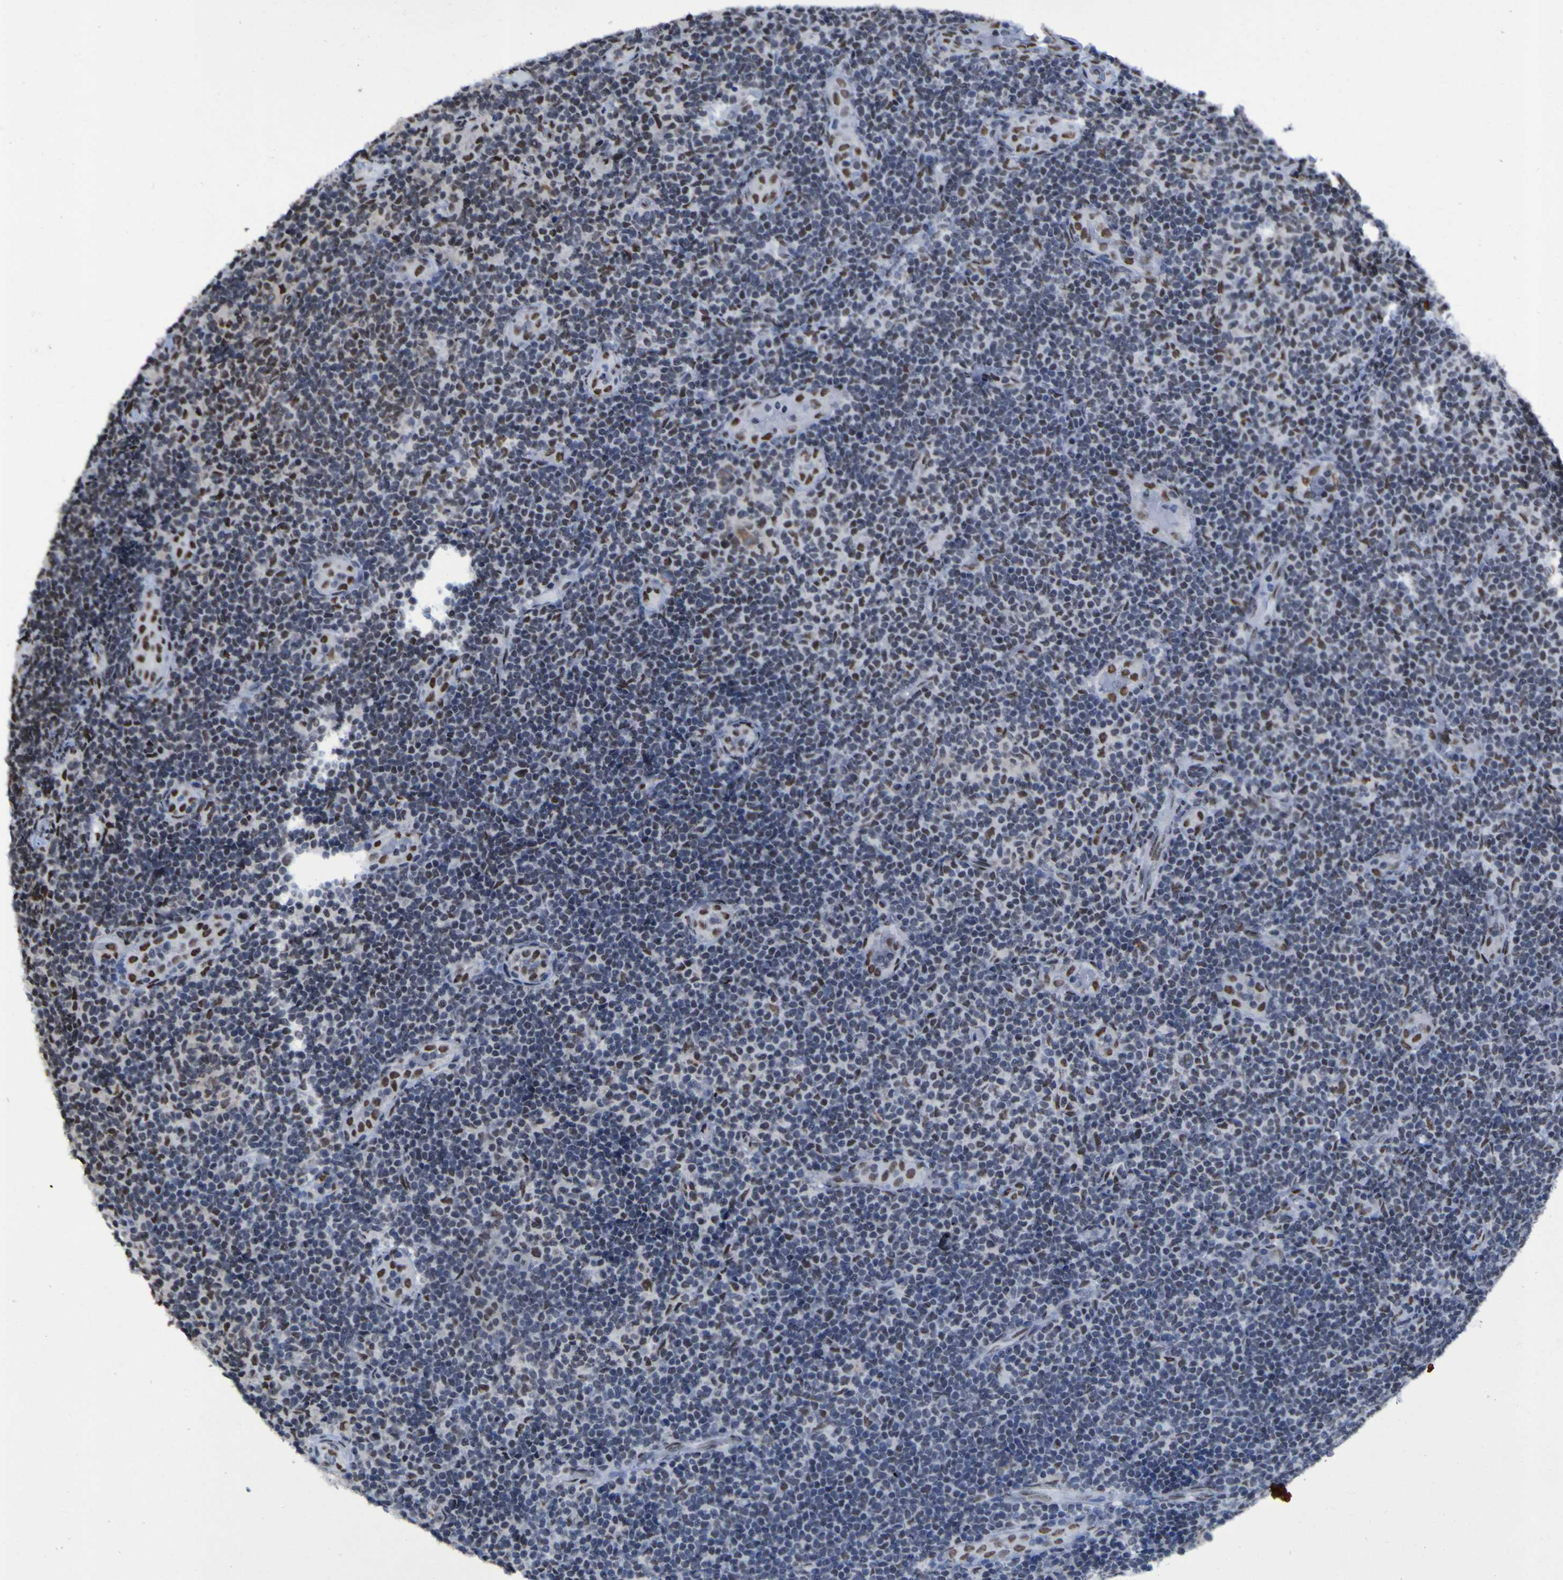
{"staining": {"intensity": "weak", "quantity": "25%-75%", "location": "nuclear"}, "tissue": "lymphoma", "cell_type": "Tumor cells", "image_type": "cancer", "snomed": [{"axis": "morphology", "description": "Malignant lymphoma, non-Hodgkin's type, Low grade"}, {"axis": "topography", "description": "Lymph node"}], "caption": "Immunohistochemical staining of human malignant lymphoma, non-Hodgkin's type (low-grade) exhibits low levels of weak nuclear protein expression in about 25%-75% of tumor cells.", "gene": "HNRNPR", "patient": {"sex": "male", "age": 83}}